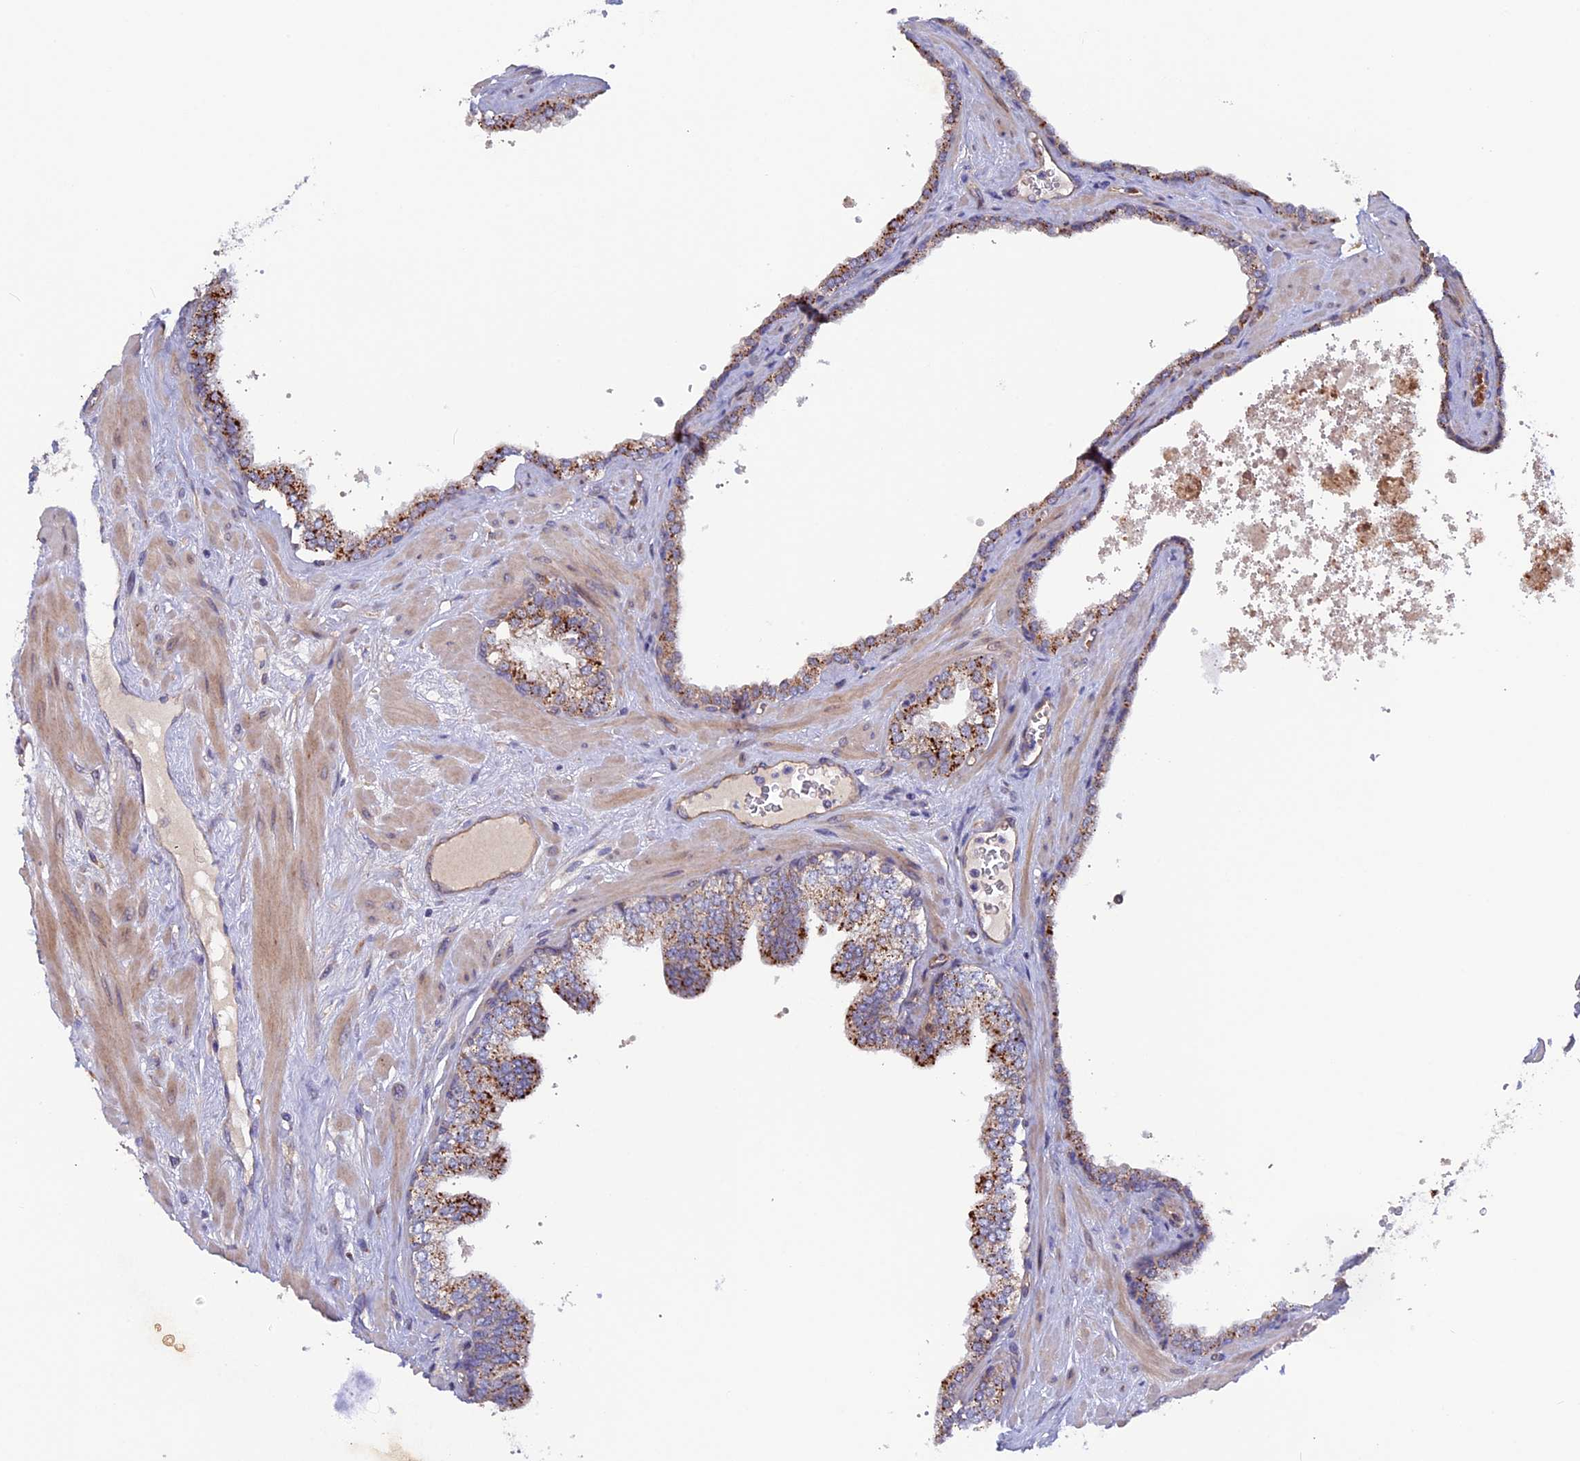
{"staining": {"intensity": "moderate", "quantity": ">75%", "location": "cytoplasmic/membranous"}, "tissue": "prostate", "cell_type": "Glandular cells", "image_type": "normal", "snomed": [{"axis": "morphology", "description": "Normal tissue, NOS"}, {"axis": "topography", "description": "Prostate"}], "caption": "Glandular cells exhibit moderate cytoplasmic/membranous expression in approximately >75% of cells in unremarkable prostate. Immunohistochemistry stains the protein of interest in brown and the nuclei are stained blue.", "gene": "DUS3L", "patient": {"sex": "male", "age": 60}}